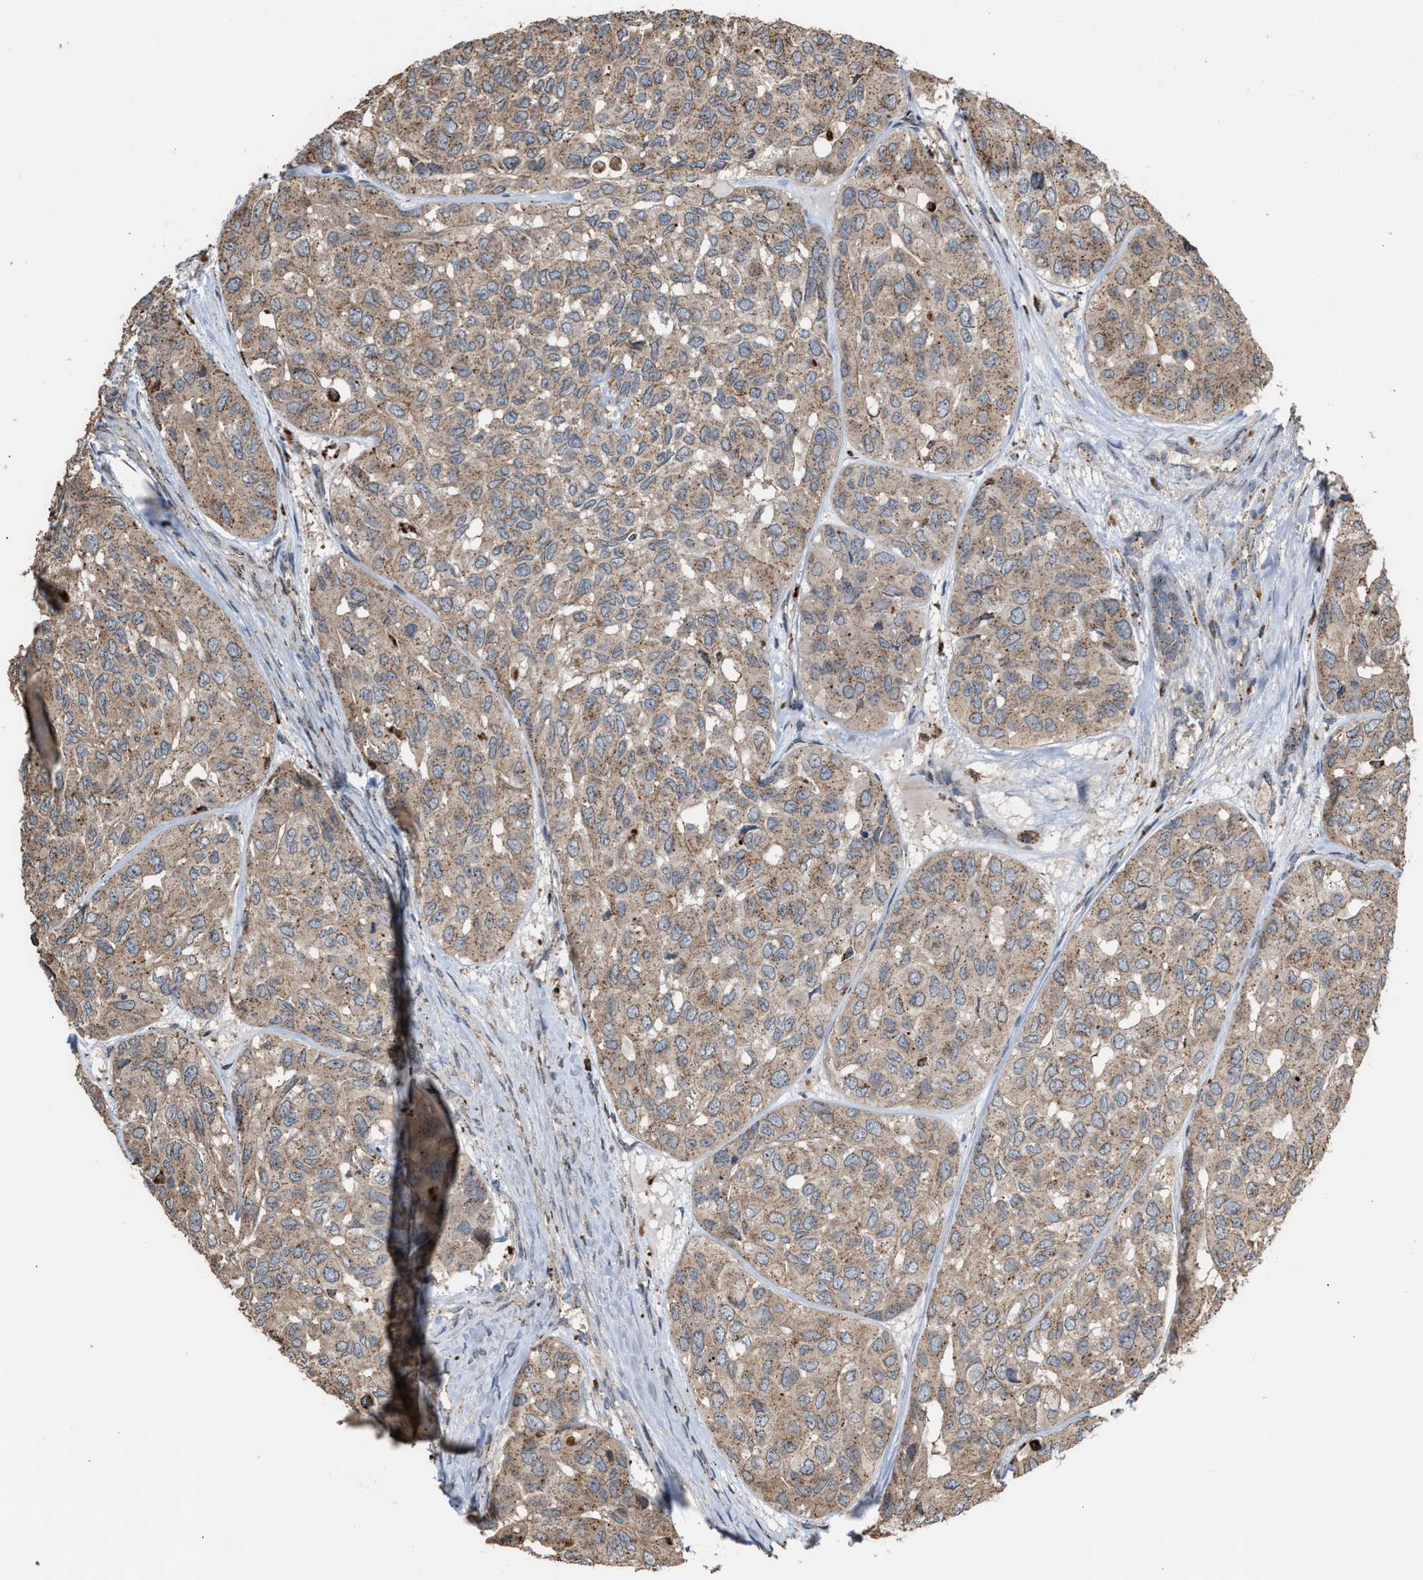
{"staining": {"intensity": "weak", "quantity": ">75%", "location": "cytoplasmic/membranous"}, "tissue": "head and neck cancer", "cell_type": "Tumor cells", "image_type": "cancer", "snomed": [{"axis": "morphology", "description": "Adenocarcinoma, NOS"}, {"axis": "topography", "description": "Salivary gland, NOS"}, {"axis": "topography", "description": "Head-Neck"}], "caption": "A brown stain shows weak cytoplasmic/membranous staining of a protein in human head and neck cancer (adenocarcinoma) tumor cells.", "gene": "ELMO3", "patient": {"sex": "female", "age": 76}}